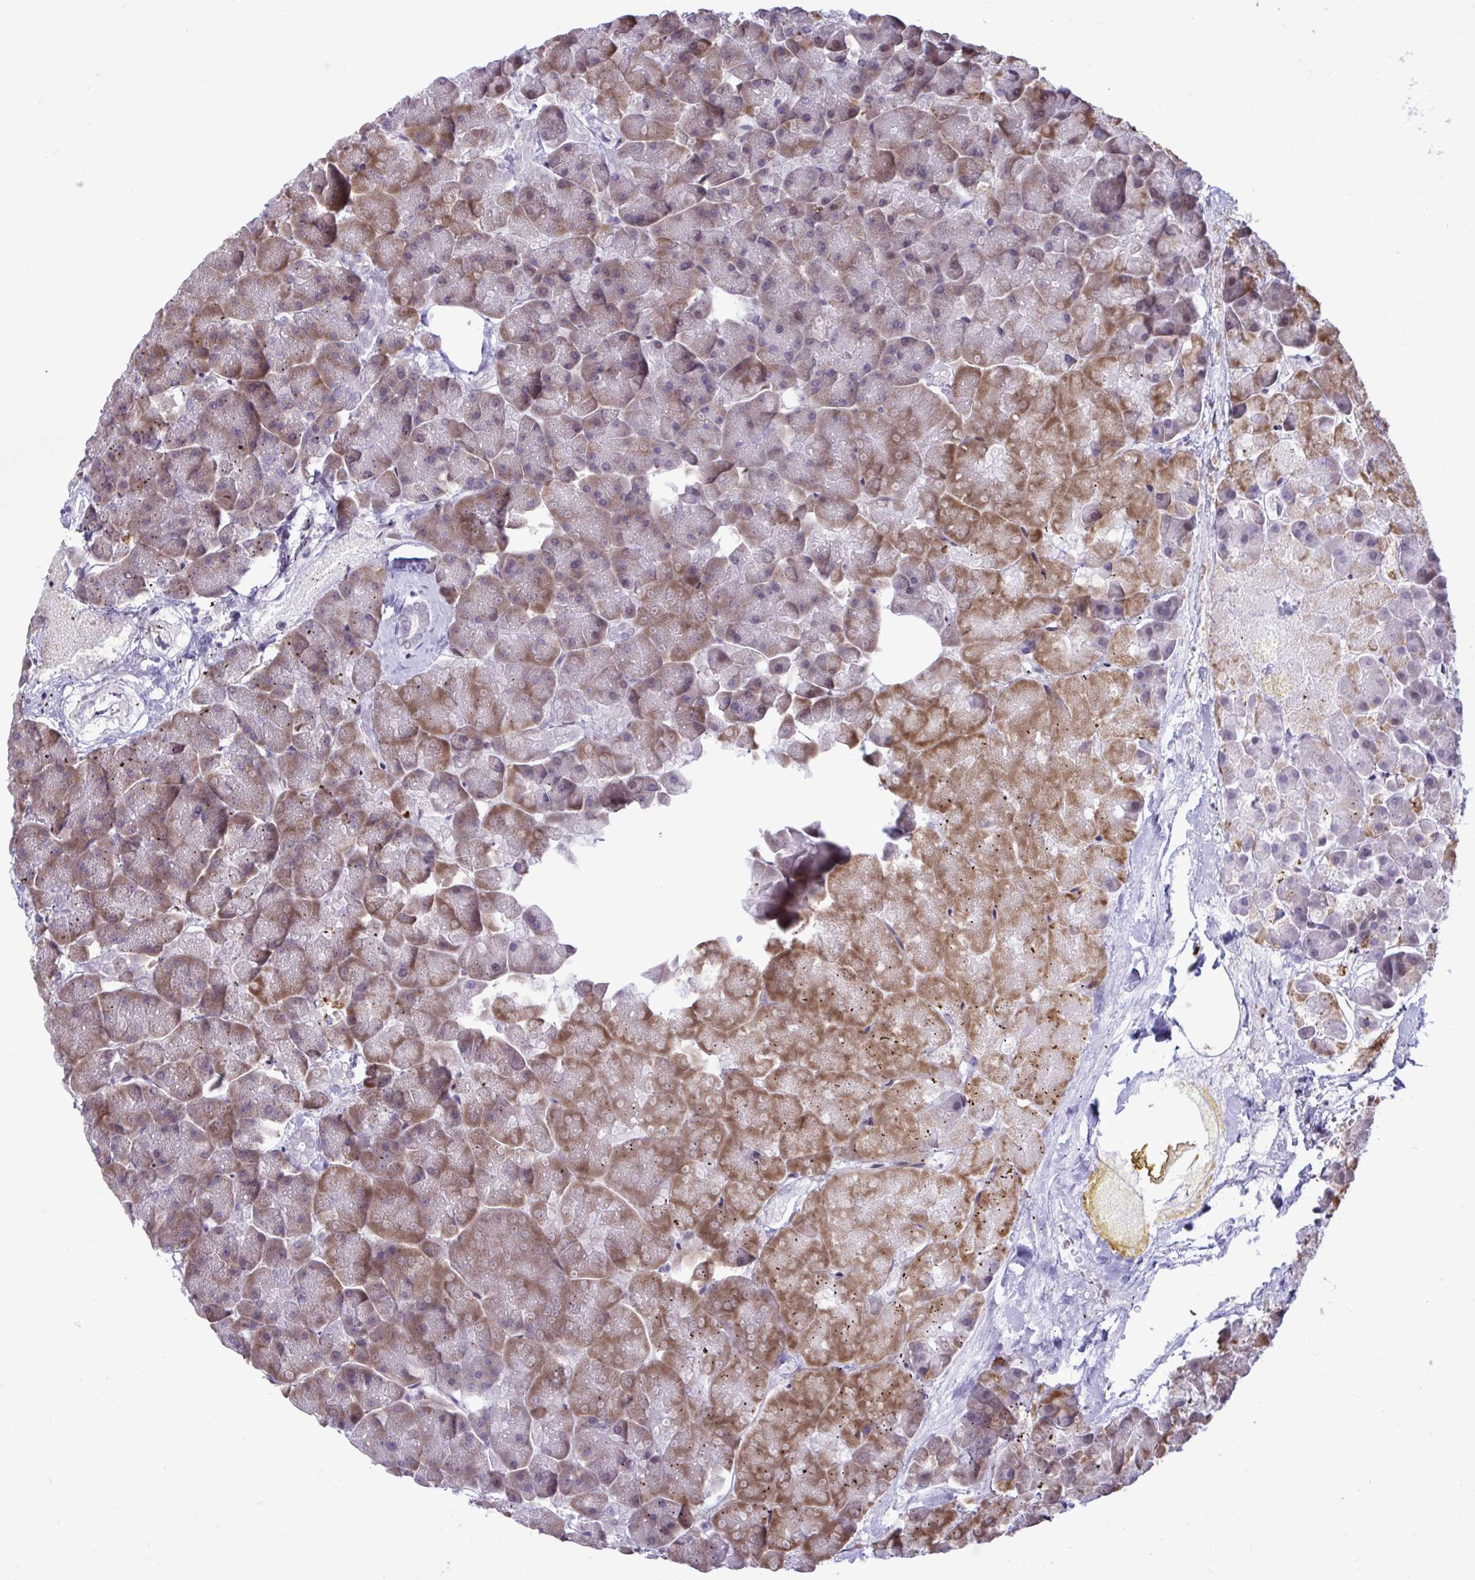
{"staining": {"intensity": "moderate", "quantity": "25%-75%", "location": "cytoplasmic/membranous,nuclear"}, "tissue": "pancreas", "cell_type": "Exocrine glandular cells", "image_type": "normal", "snomed": [{"axis": "morphology", "description": "Normal tissue, NOS"}, {"axis": "topography", "description": "Pancreas"}, {"axis": "topography", "description": "Peripheral nerve tissue"}], "caption": "This micrograph reveals immunohistochemistry staining of benign pancreas, with medium moderate cytoplasmic/membranous,nuclear positivity in about 25%-75% of exocrine glandular cells.", "gene": "C1QL2", "patient": {"sex": "male", "age": 54}}